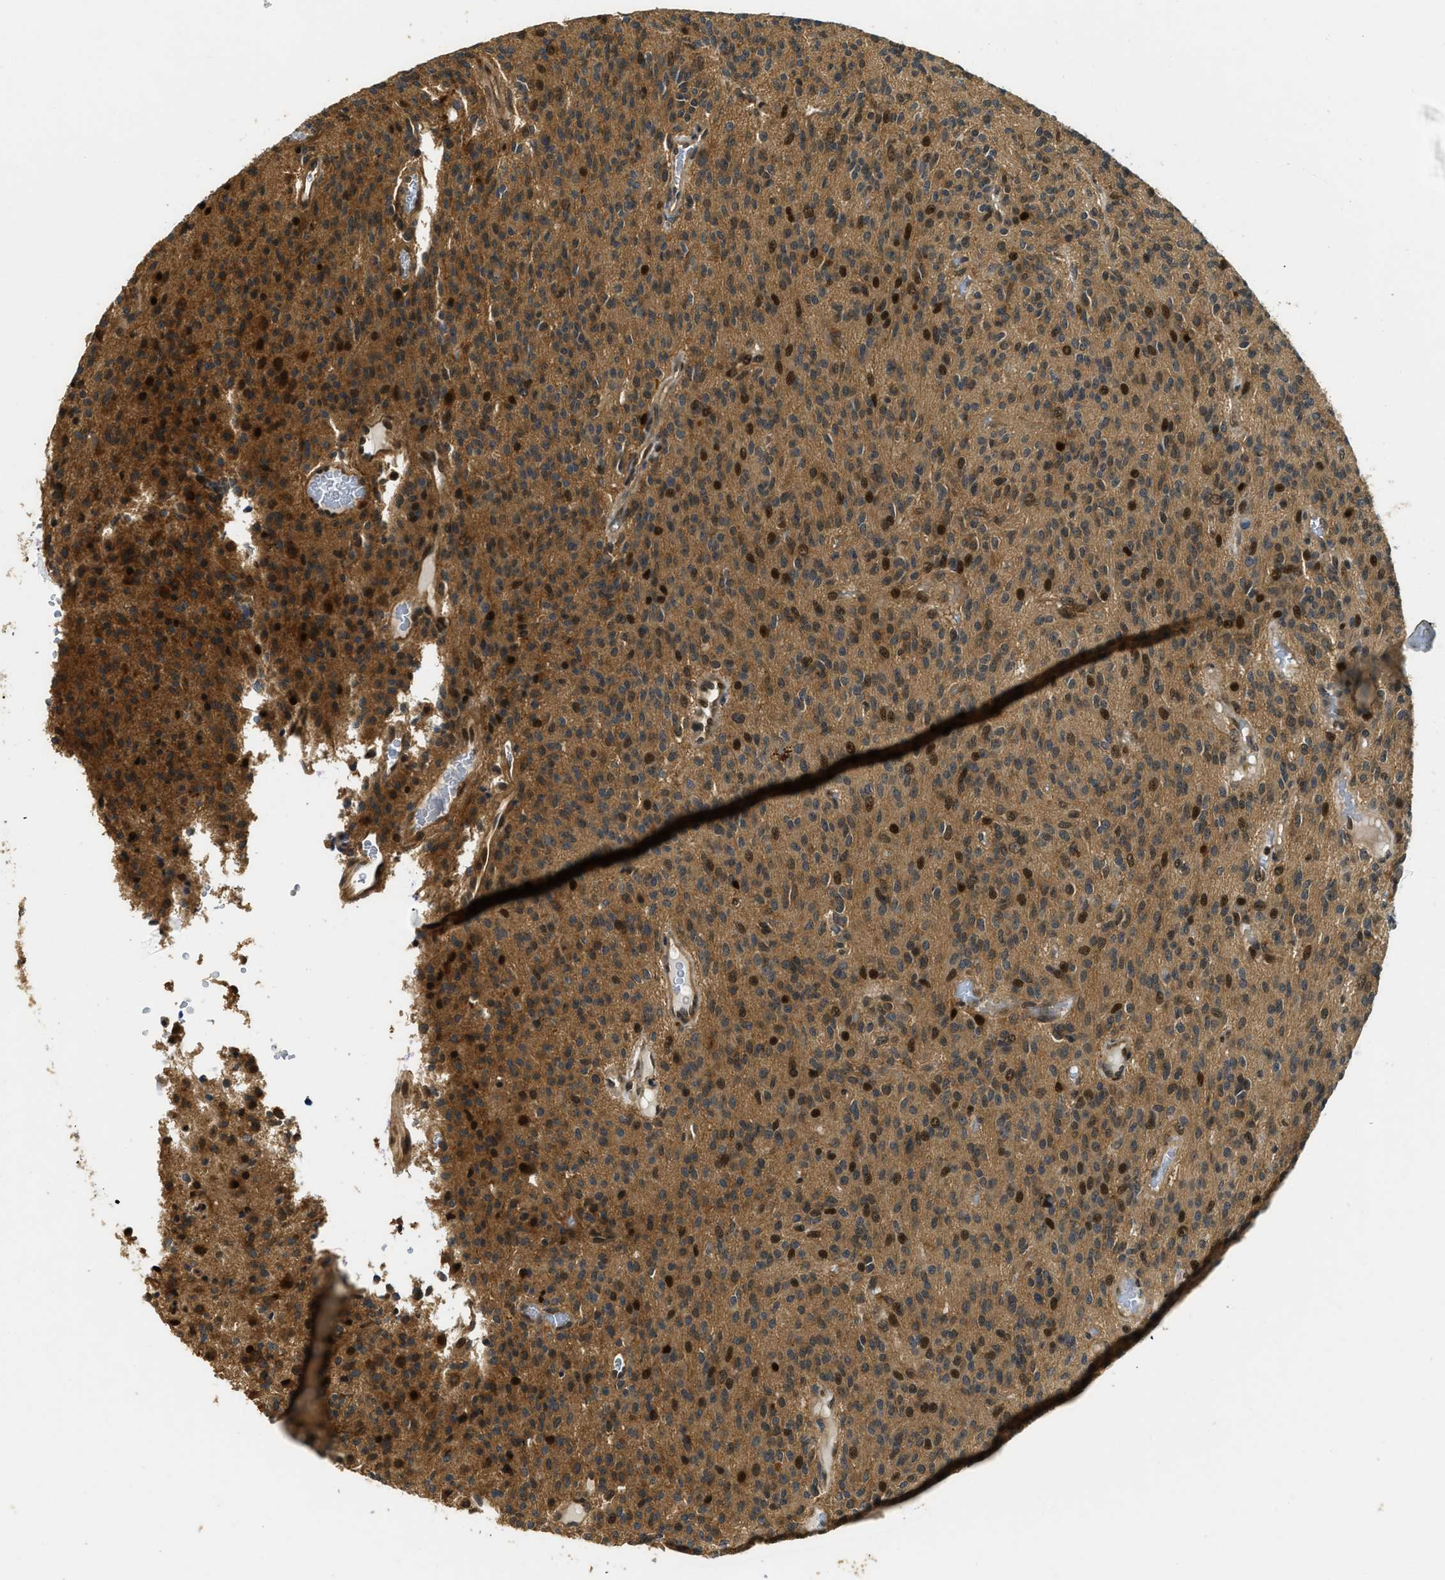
{"staining": {"intensity": "strong", "quantity": ">75%", "location": "cytoplasmic/membranous,nuclear"}, "tissue": "glioma", "cell_type": "Tumor cells", "image_type": "cancer", "snomed": [{"axis": "morphology", "description": "Glioma, malignant, High grade"}, {"axis": "topography", "description": "Brain"}], "caption": "A high amount of strong cytoplasmic/membranous and nuclear positivity is present in approximately >75% of tumor cells in malignant high-grade glioma tissue. Using DAB (brown) and hematoxylin (blue) stains, captured at high magnification using brightfield microscopy.", "gene": "ADSL", "patient": {"sex": "male", "age": 34}}